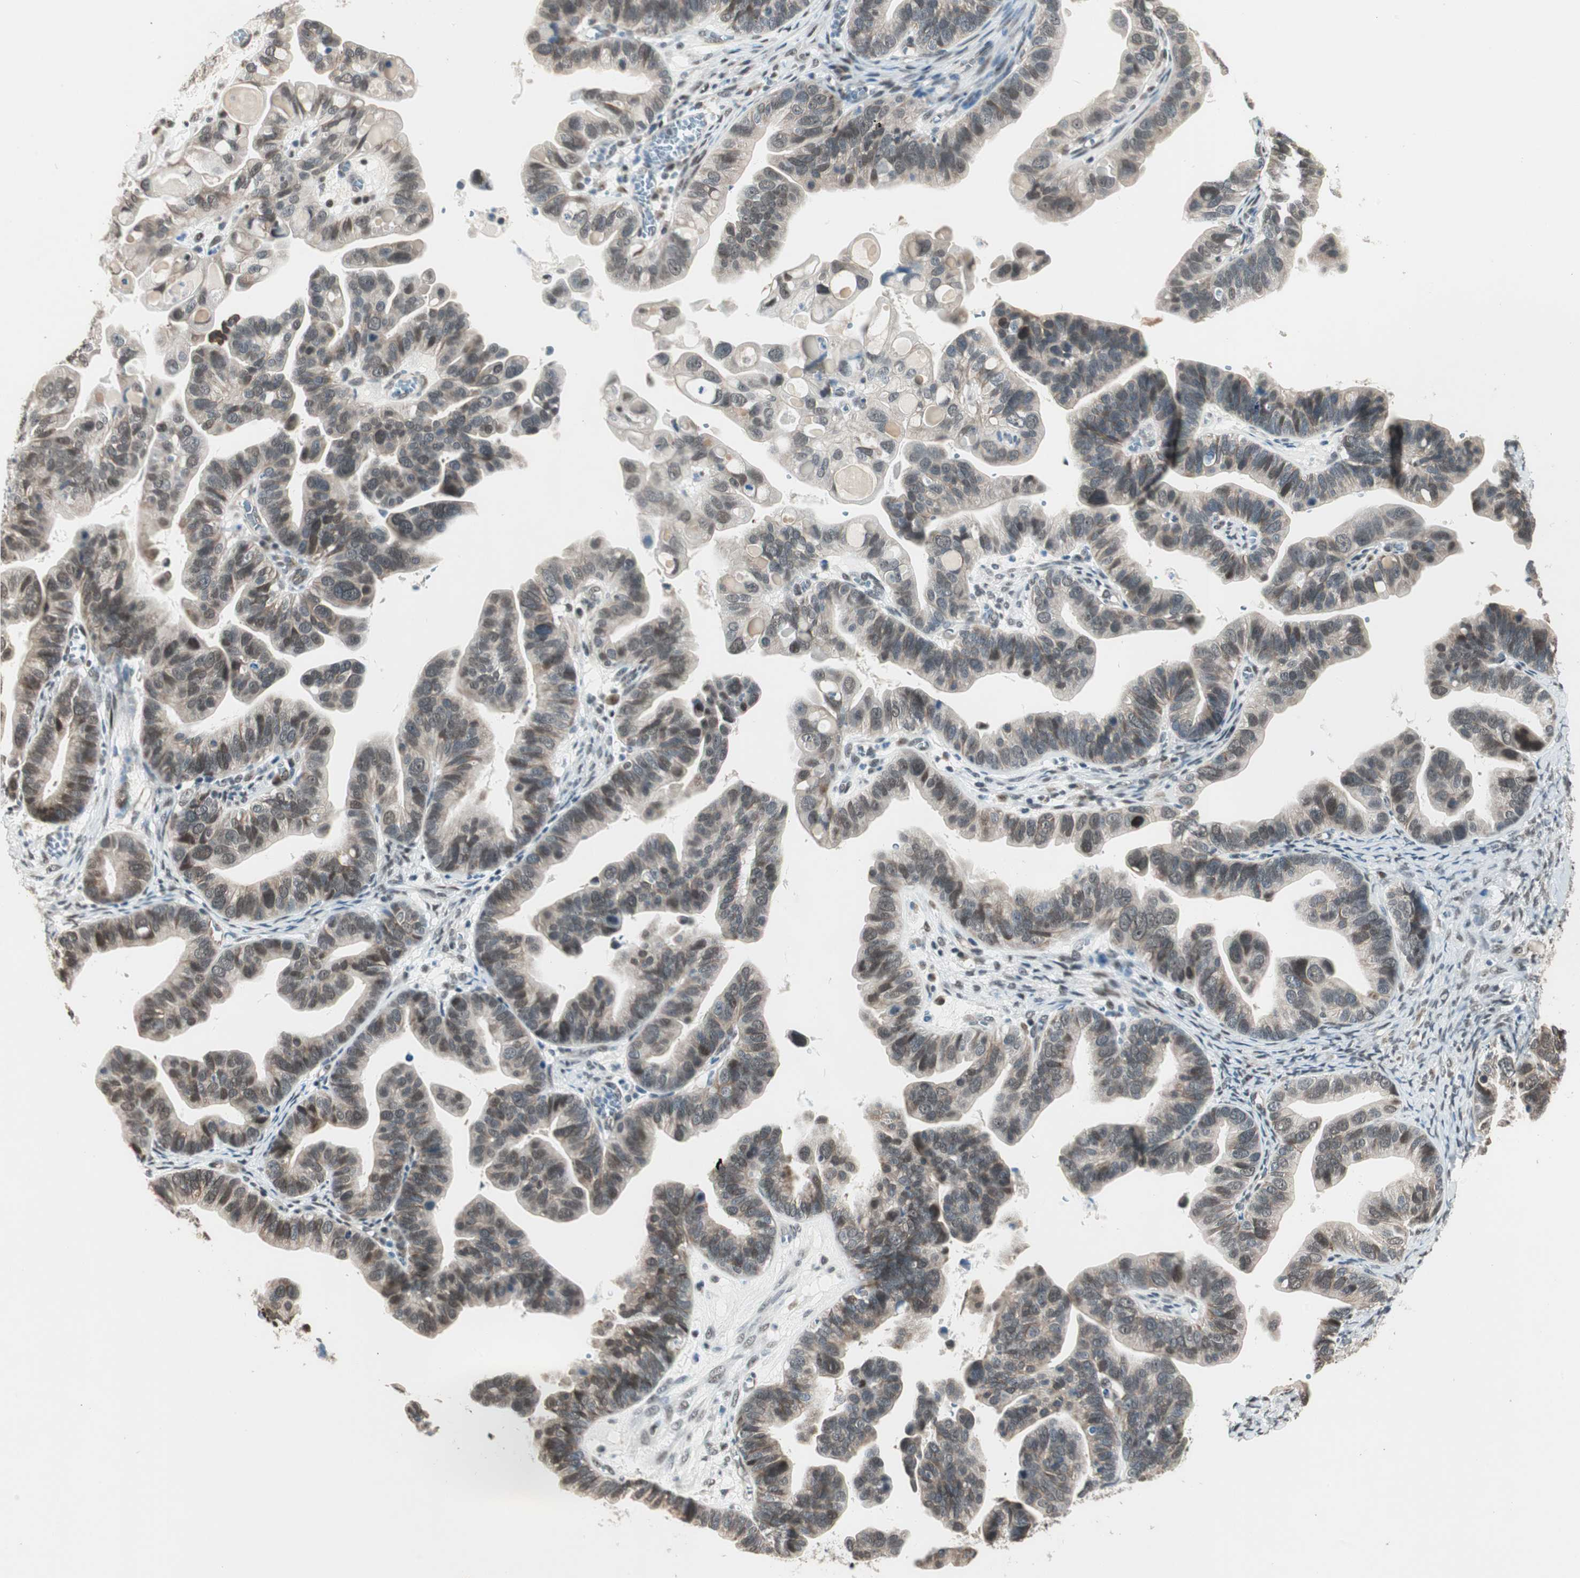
{"staining": {"intensity": "moderate", "quantity": "25%-75%", "location": "cytoplasmic/membranous,nuclear"}, "tissue": "ovarian cancer", "cell_type": "Tumor cells", "image_type": "cancer", "snomed": [{"axis": "morphology", "description": "Cystadenocarcinoma, serous, NOS"}, {"axis": "topography", "description": "Ovary"}], "caption": "This micrograph shows ovarian serous cystadenocarcinoma stained with immunohistochemistry (IHC) to label a protein in brown. The cytoplasmic/membranous and nuclear of tumor cells show moderate positivity for the protein. Nuclei are counter-stained blue.", "gene": "ZBTB17", "patient": {"sex": "female", "age": 56}}